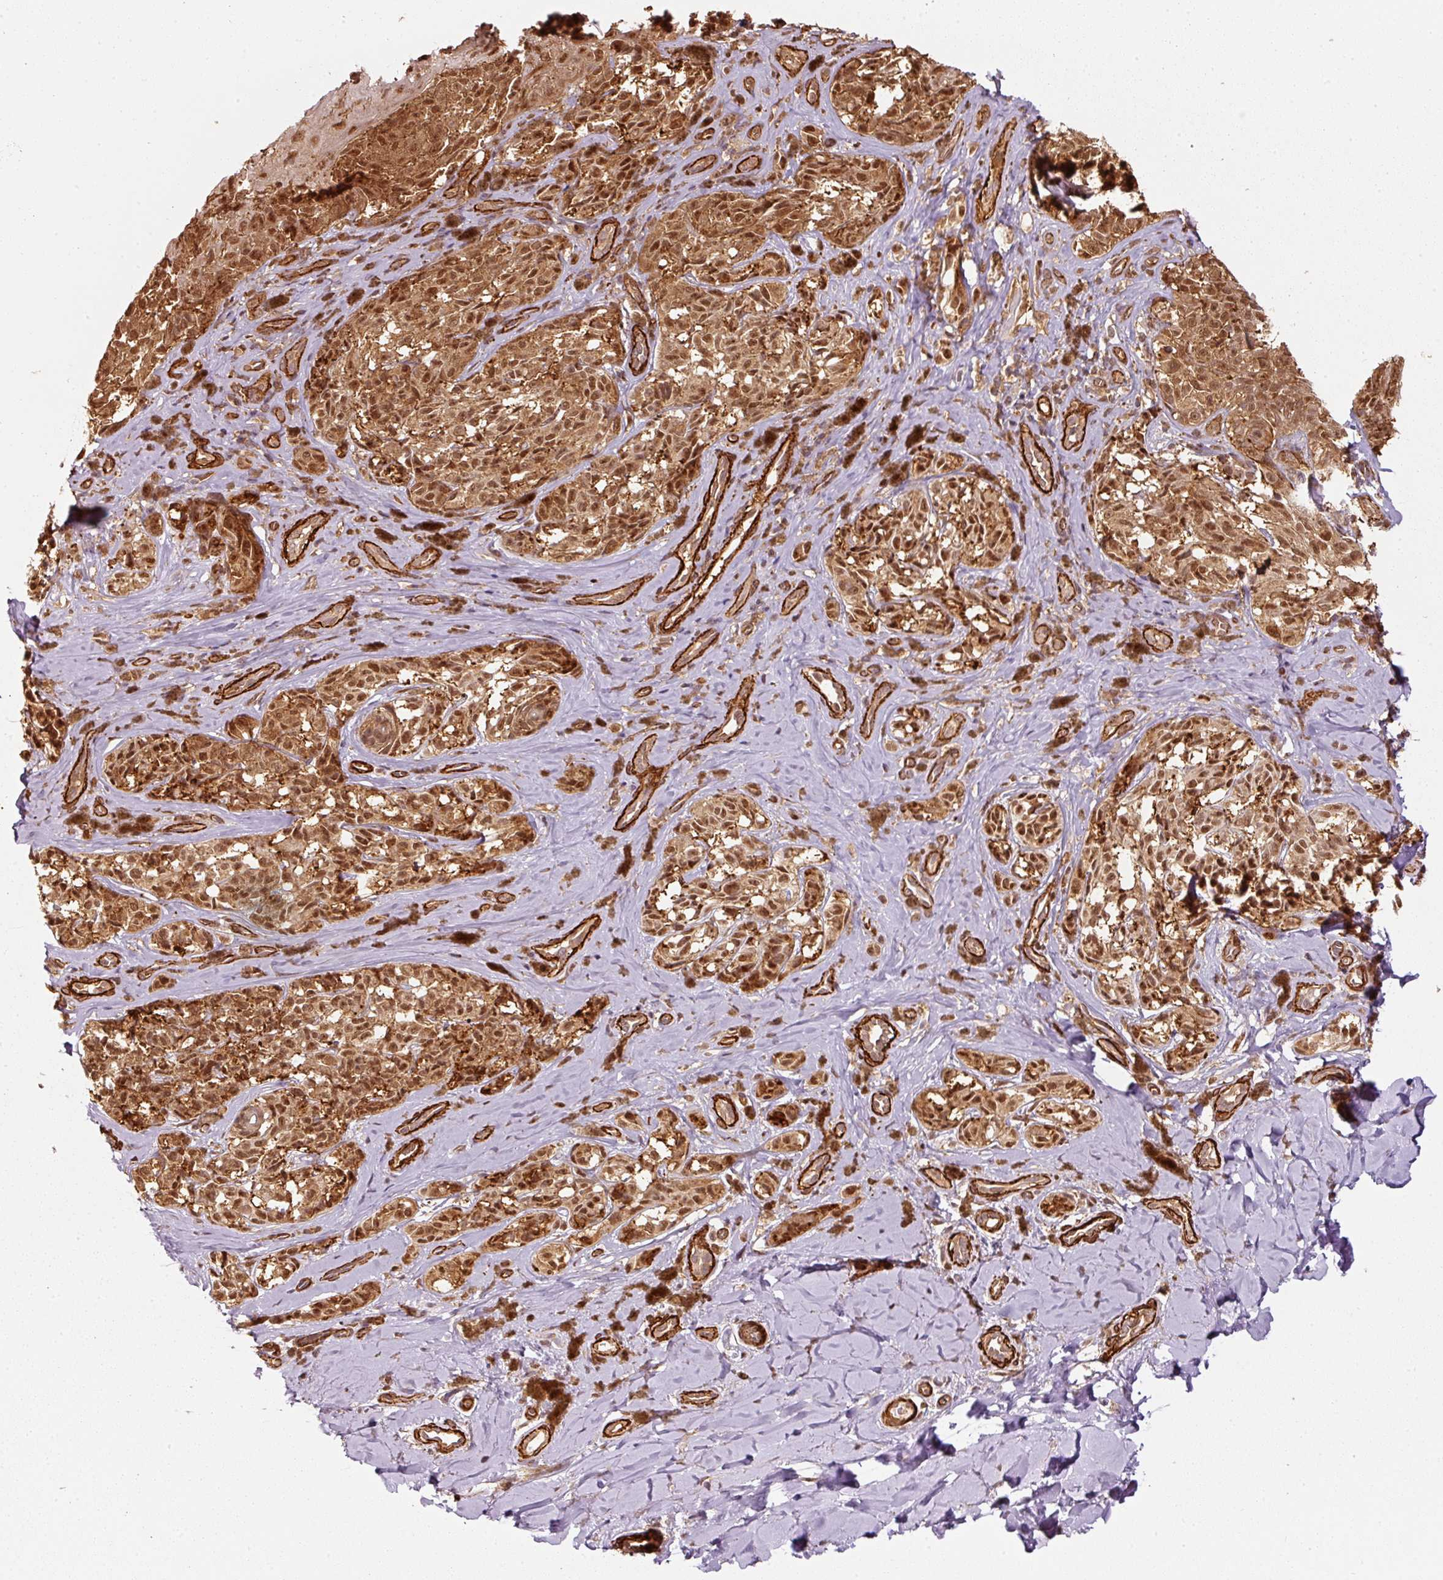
{"staining": {"intensity": "moderate", "quantity": ">75%", "location": "cytoplasmic/membranous,nuclear"}, "tissue": "melanoma", "cell_type": "Tumor cells", "image_type": "cancer", "snomed": [{"axis": "morphology", "description": "Malignant melanoma, NOS"}, {"axis": "topography", "description": "Skin"}], "caption": "Protein staining of melanoma tissue exhibits moderate cytoplasmic/membranous and nuclear expression in about >75% of tumor cells.", "gene": "PSMD1", "patient": {"sex": "female", "age": 65}}